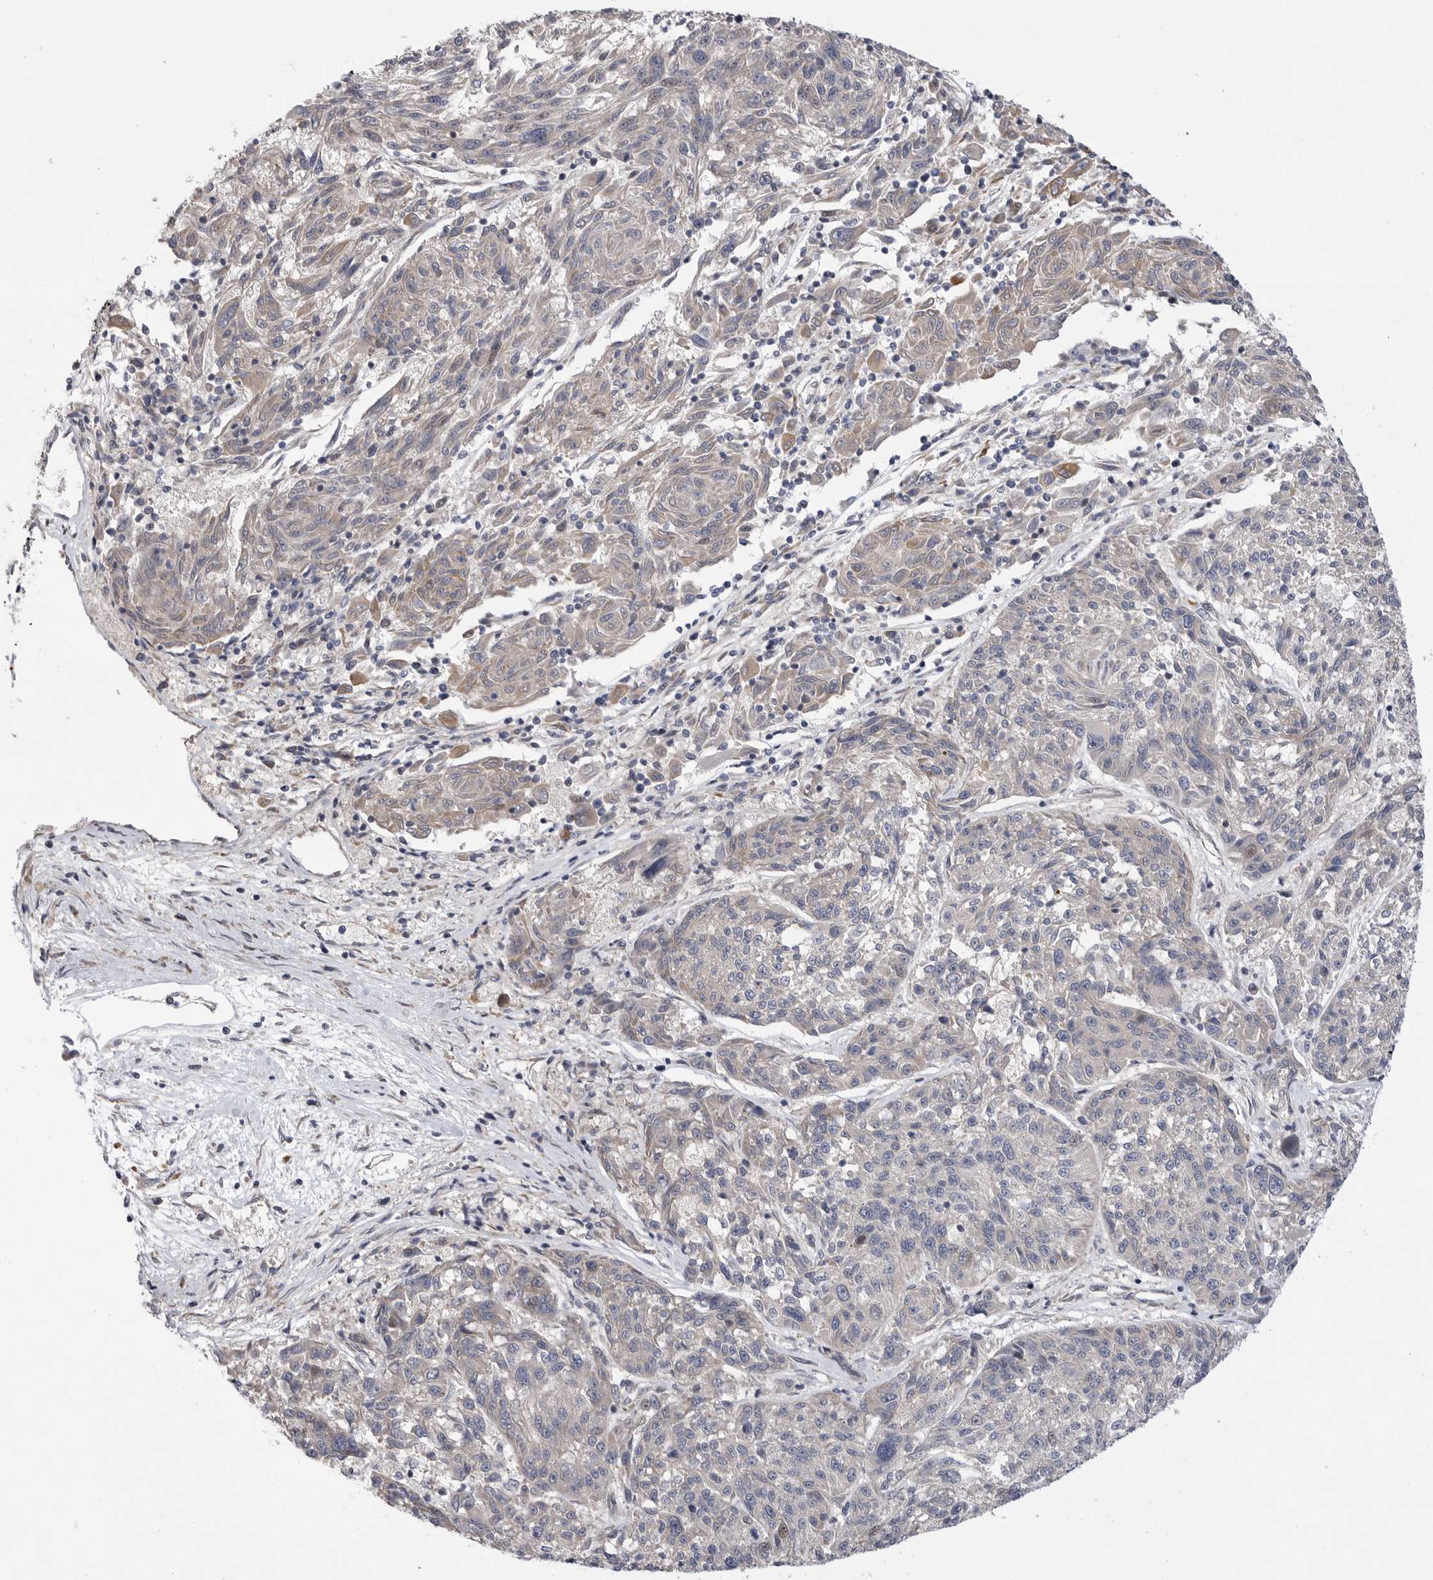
{"staining": {"intensity": "negative", "quantity": "none", "location": "none"}, "tissue": "melanoma", "cell_type": "Tumor cells", "image_type": "cancer", "snomed": [{"axis": "morphology", "description": "Malignant melanoma, NOS"}, {"axis": "topography", "description": "Skin"}], "caption": "Melanoma stained for a protein using immunohistochemistry demonstrates no positivity tumor cells.", "gene": "FBXO43", "patient": {"sex": "male", "age": 53}}